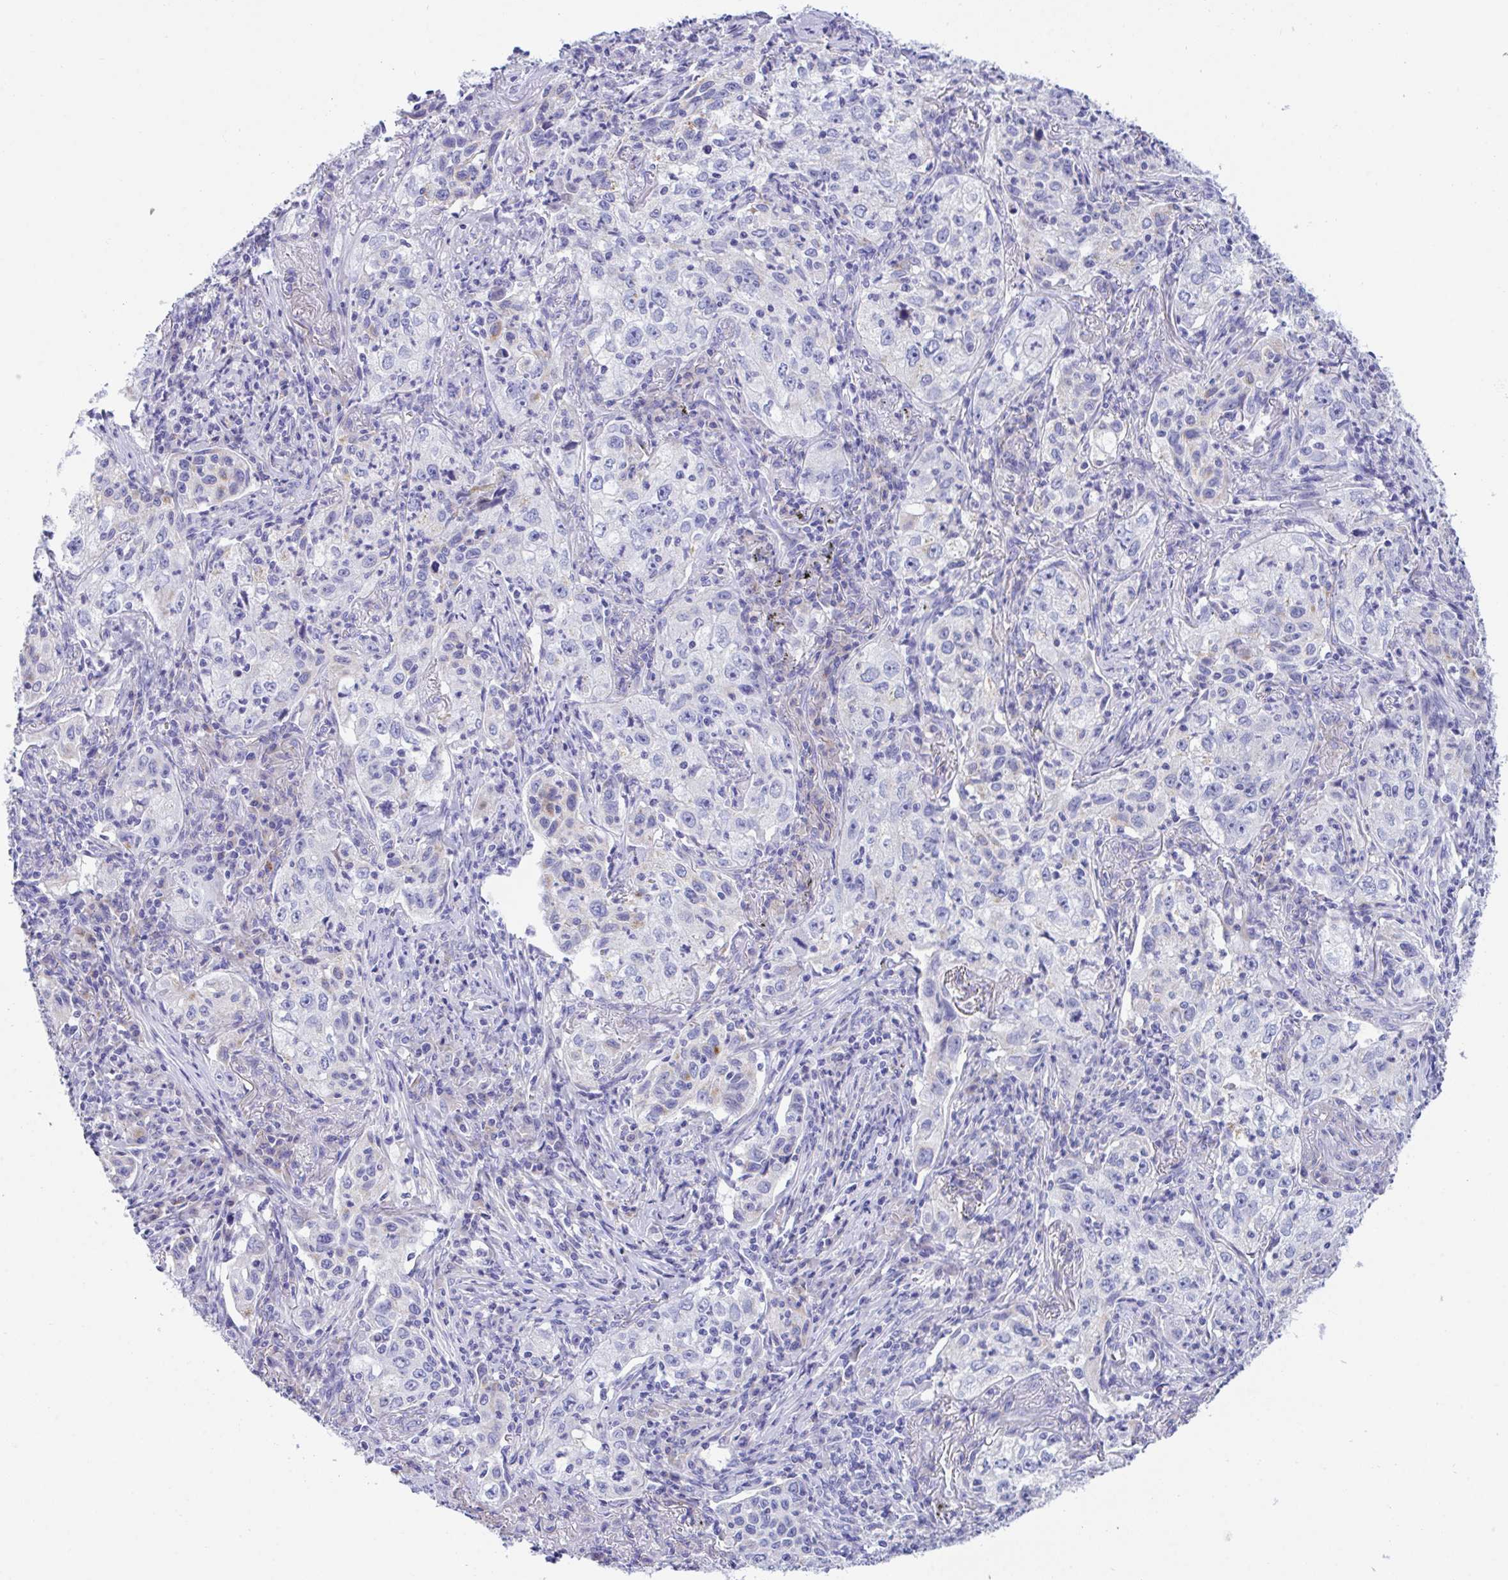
{"staining": {"intensity": "negative", "quantity": "none", "location": "none"}, "tissue": "lung cancer", "cell_type": "Tumor cells", "image_type": "cancer", "snomed": [{"axis": "morphology", "description": "Squamous cell carcinoma, NOS"}, {"axis": "topography", "description": "Lung"}], "caption": "The IHC micrograph has no significant staining in tumor cells of lung squamous cell carcinoma tissue.", "gene": "TMEM106B", "patient": {"sex": "male", "age": 71}}